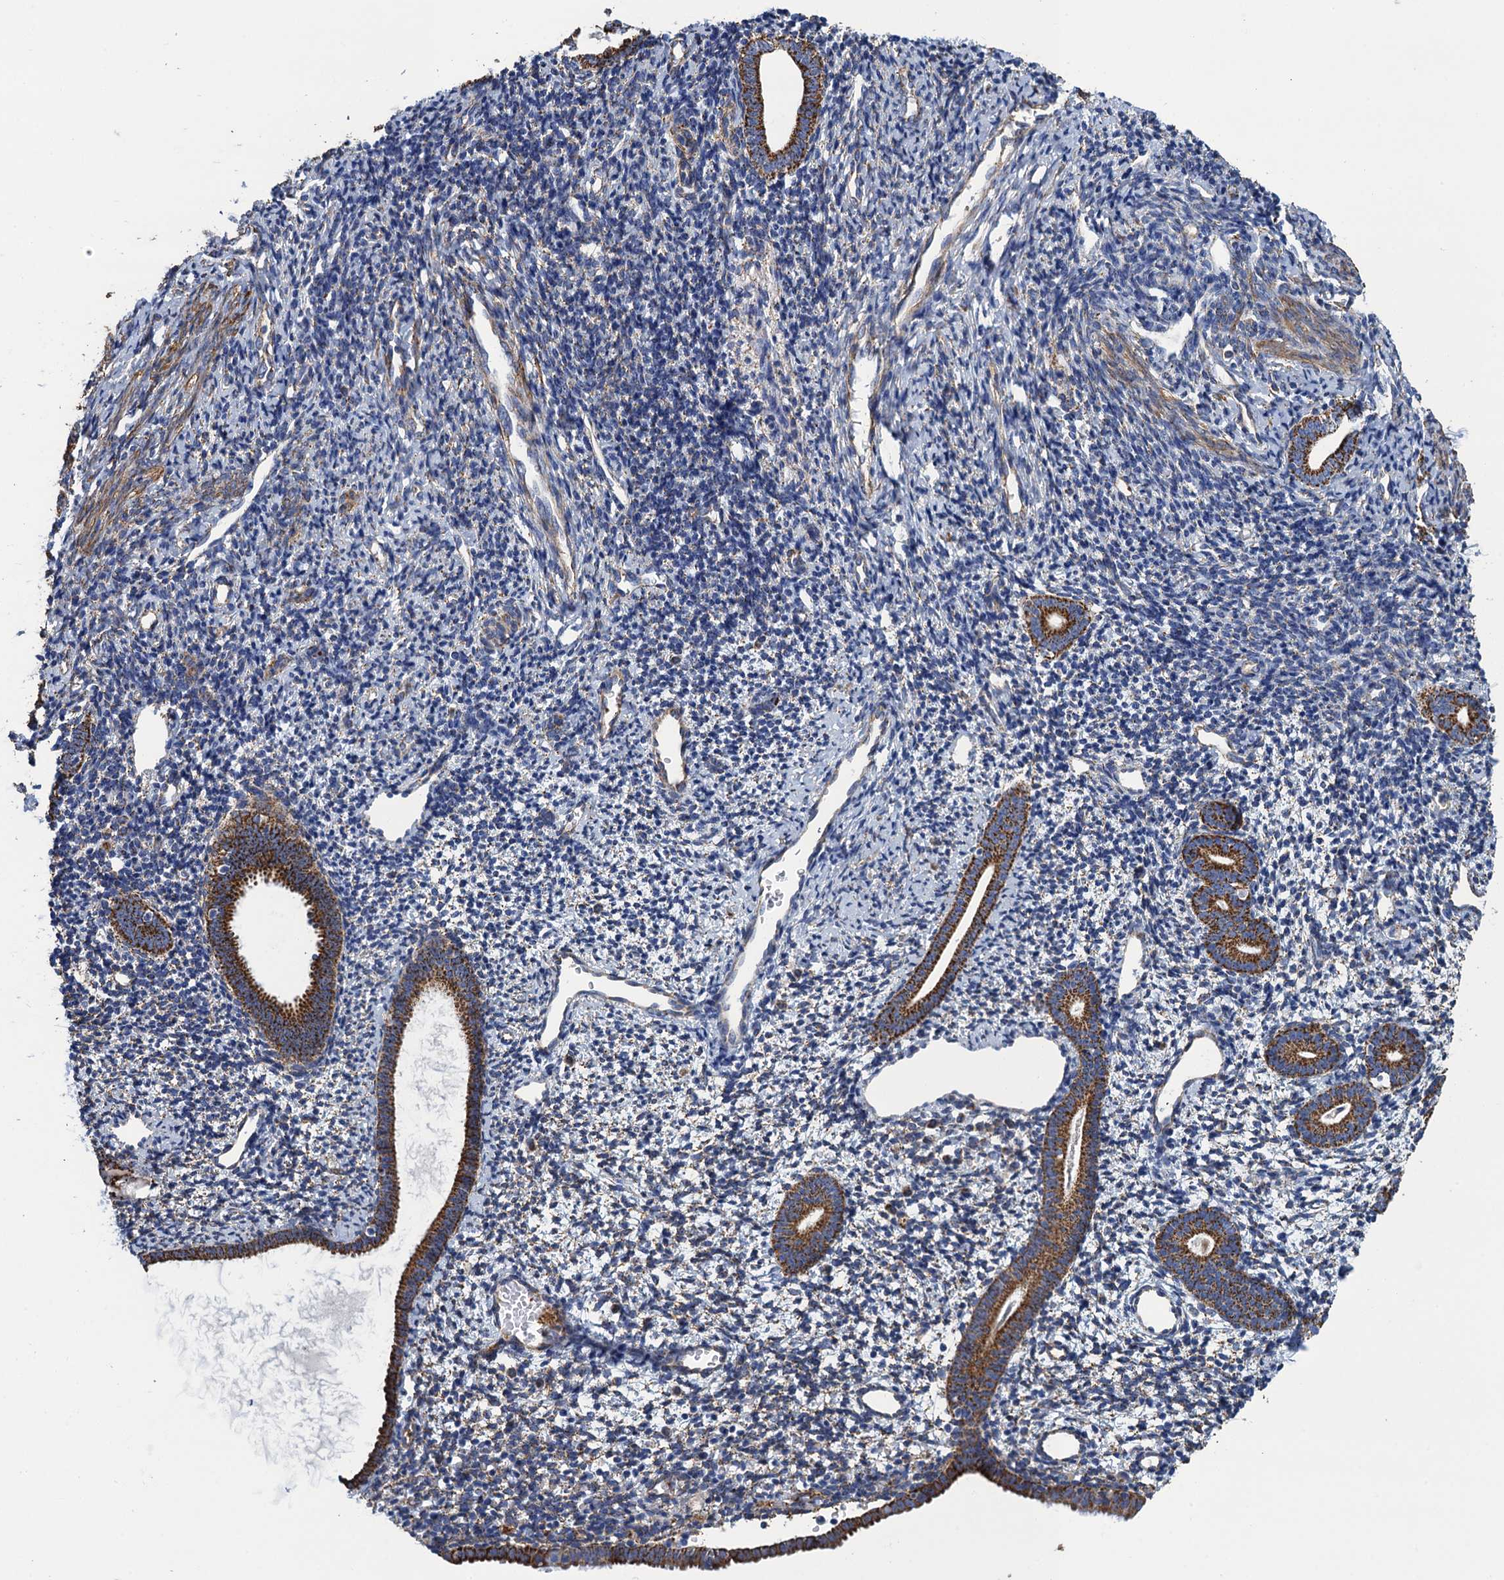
{"staining": {"intensity": "moderate", "quantity": "<25%", "location": "cytoplasmic/membranous"}, "tissue": "endometrium", "cell_type": "Cells in endometrial stroma", "image_type": "normal", "snomed": [{"axis": "morphology", "description": "Normal tissue, NOS"}, {"axis": "topography", "description": "Endometrium"}], "caption": "IHC micrograph of unremarkable human endometrium stained for a protein (brown), which shows low levels of moderate cytoplasmic/membranous expression in about <25% of cells in endometrial stroma.", "gene": "ENSG00000260643", "patient": {"sex": "female", "age": 56}}